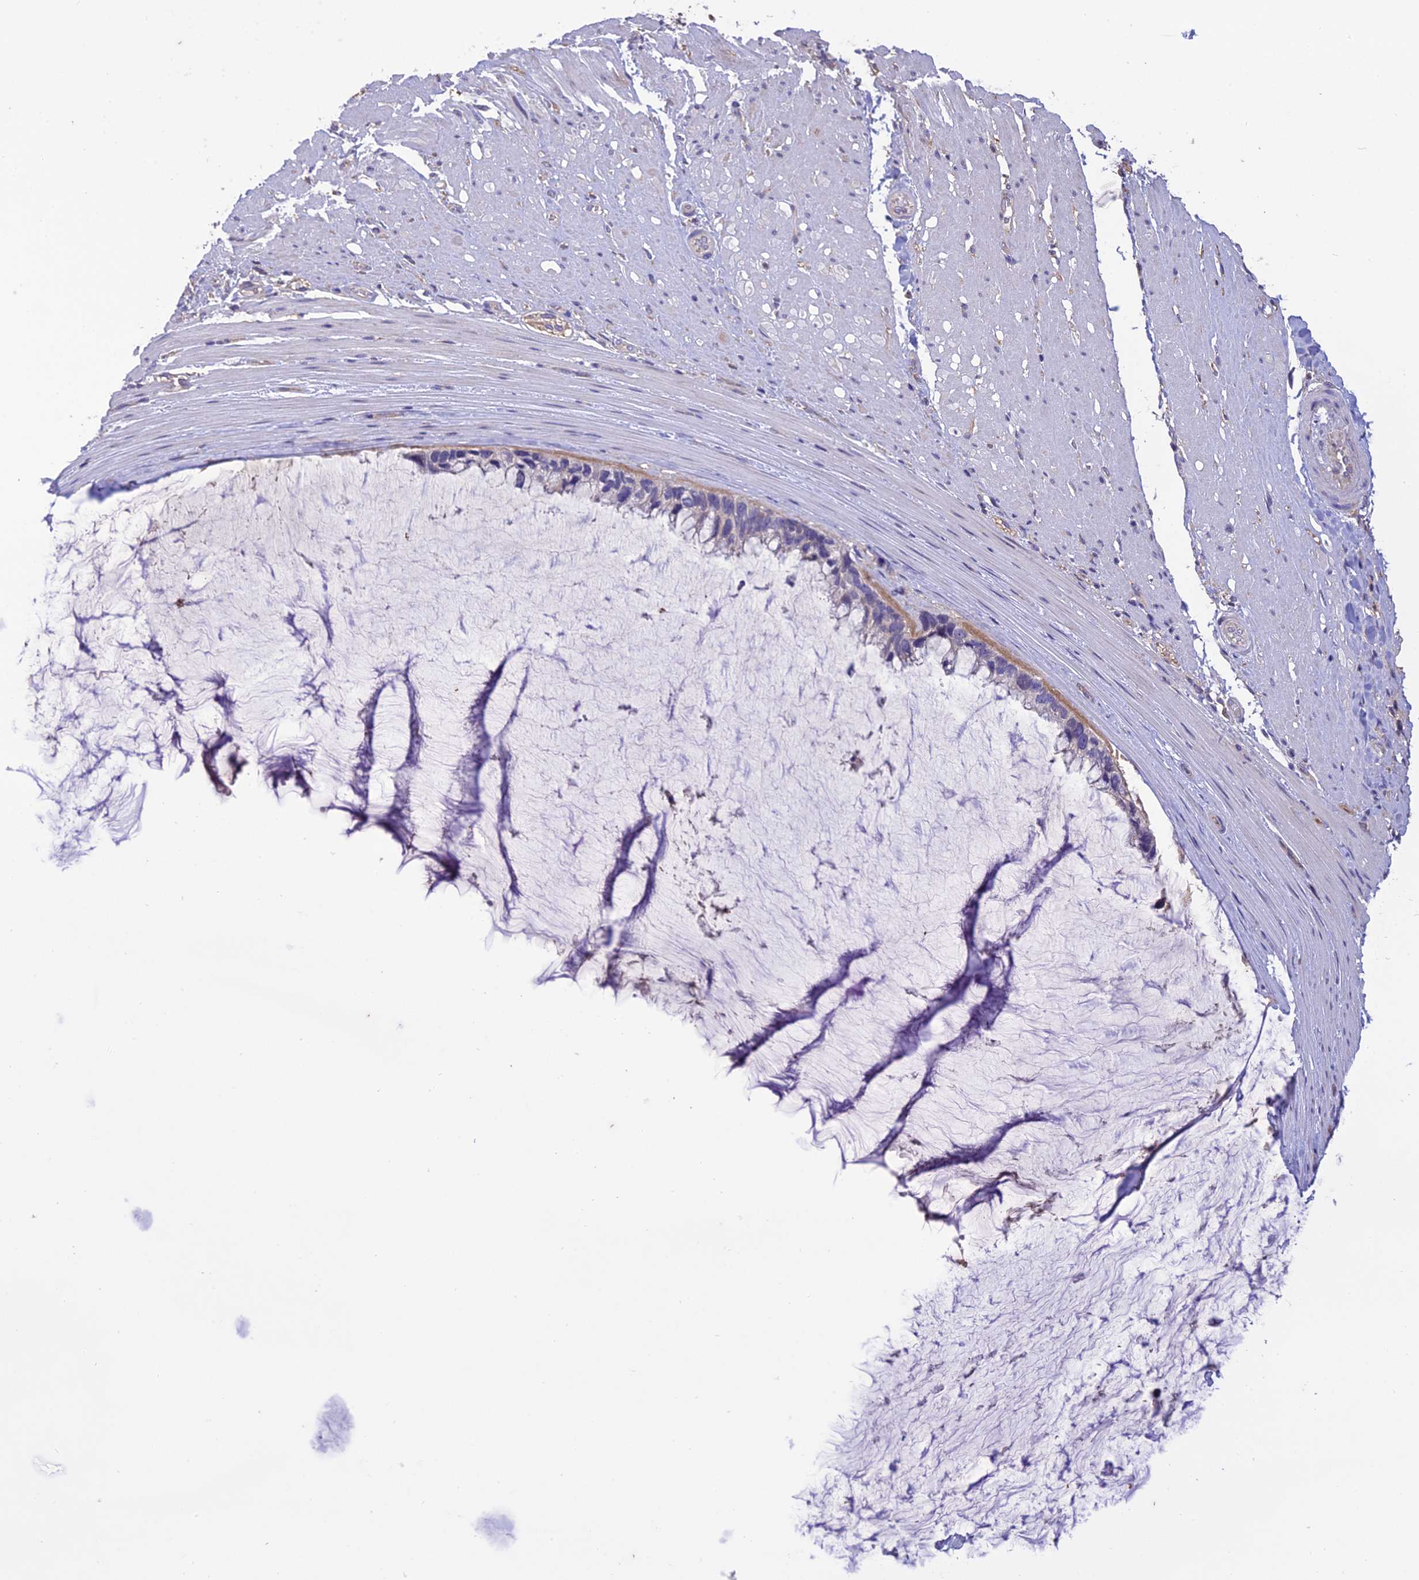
{"staining": {"intensity": "negative", "quantity": "none", "location": "none"}, "tissue": "ovarian cancer", "cell_type": "Tumor cells", "image_type": "cancer", "snomed": [{"axis": "morphology", "description": "Cystadenocarcinoma, mucinous, NOS"}, {"axis": "topography", "description": "Ovary"}], "caption": "Immunohistochemistry photomicrograph of neoplastic tissue: ovarian cancer (mucinous cystadenocarcinoma) stained with DAB demonstrates no significant protein positivity in tumor cells.", "gene": "MIOS", "patient": {"sex": "female", "age": 39}}